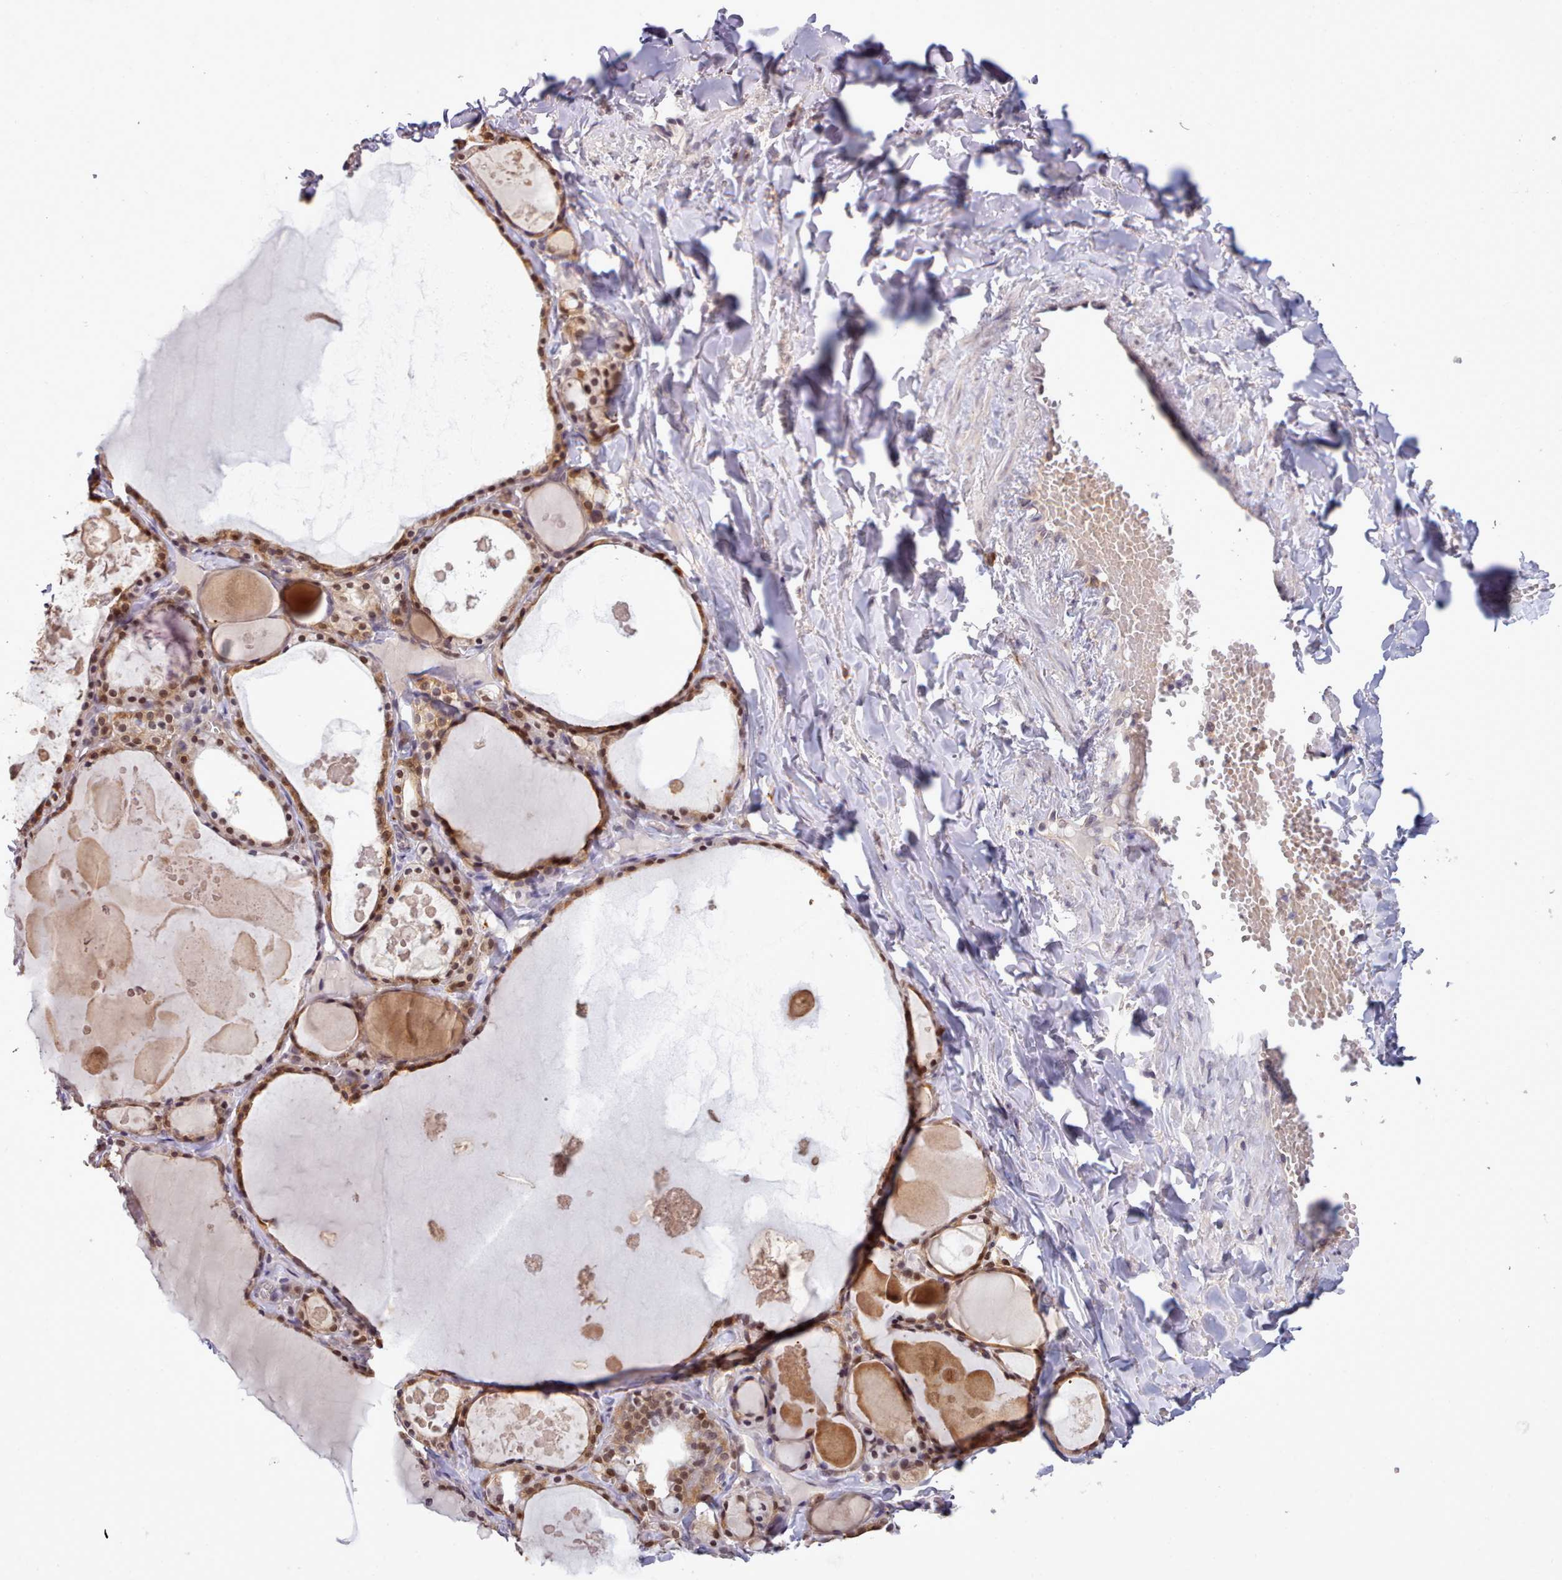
{"staining": {"intensity": "moderate", "quantity": ">75%", "location": "cytoplasmic/membranous,nuclear"}, "tissue": "thyroid gland", "cell_type": "Glandular cells", "image_type": "normal", "snomed": [{"axis": "morphology", "description": "Normal tissue, NOS"}, {"axis": "topography", "description": "Thyroid gland"}], "caption": "Protein positivity by immunohistochemistry (IHC) shows moderate cytoplasmic/membranous,nuclear expression in approximately >75% of glandular cells in unremarkable thyroid gland.", "gene": "ARL17A", "patient": {"sex": "male", "age": 56}}